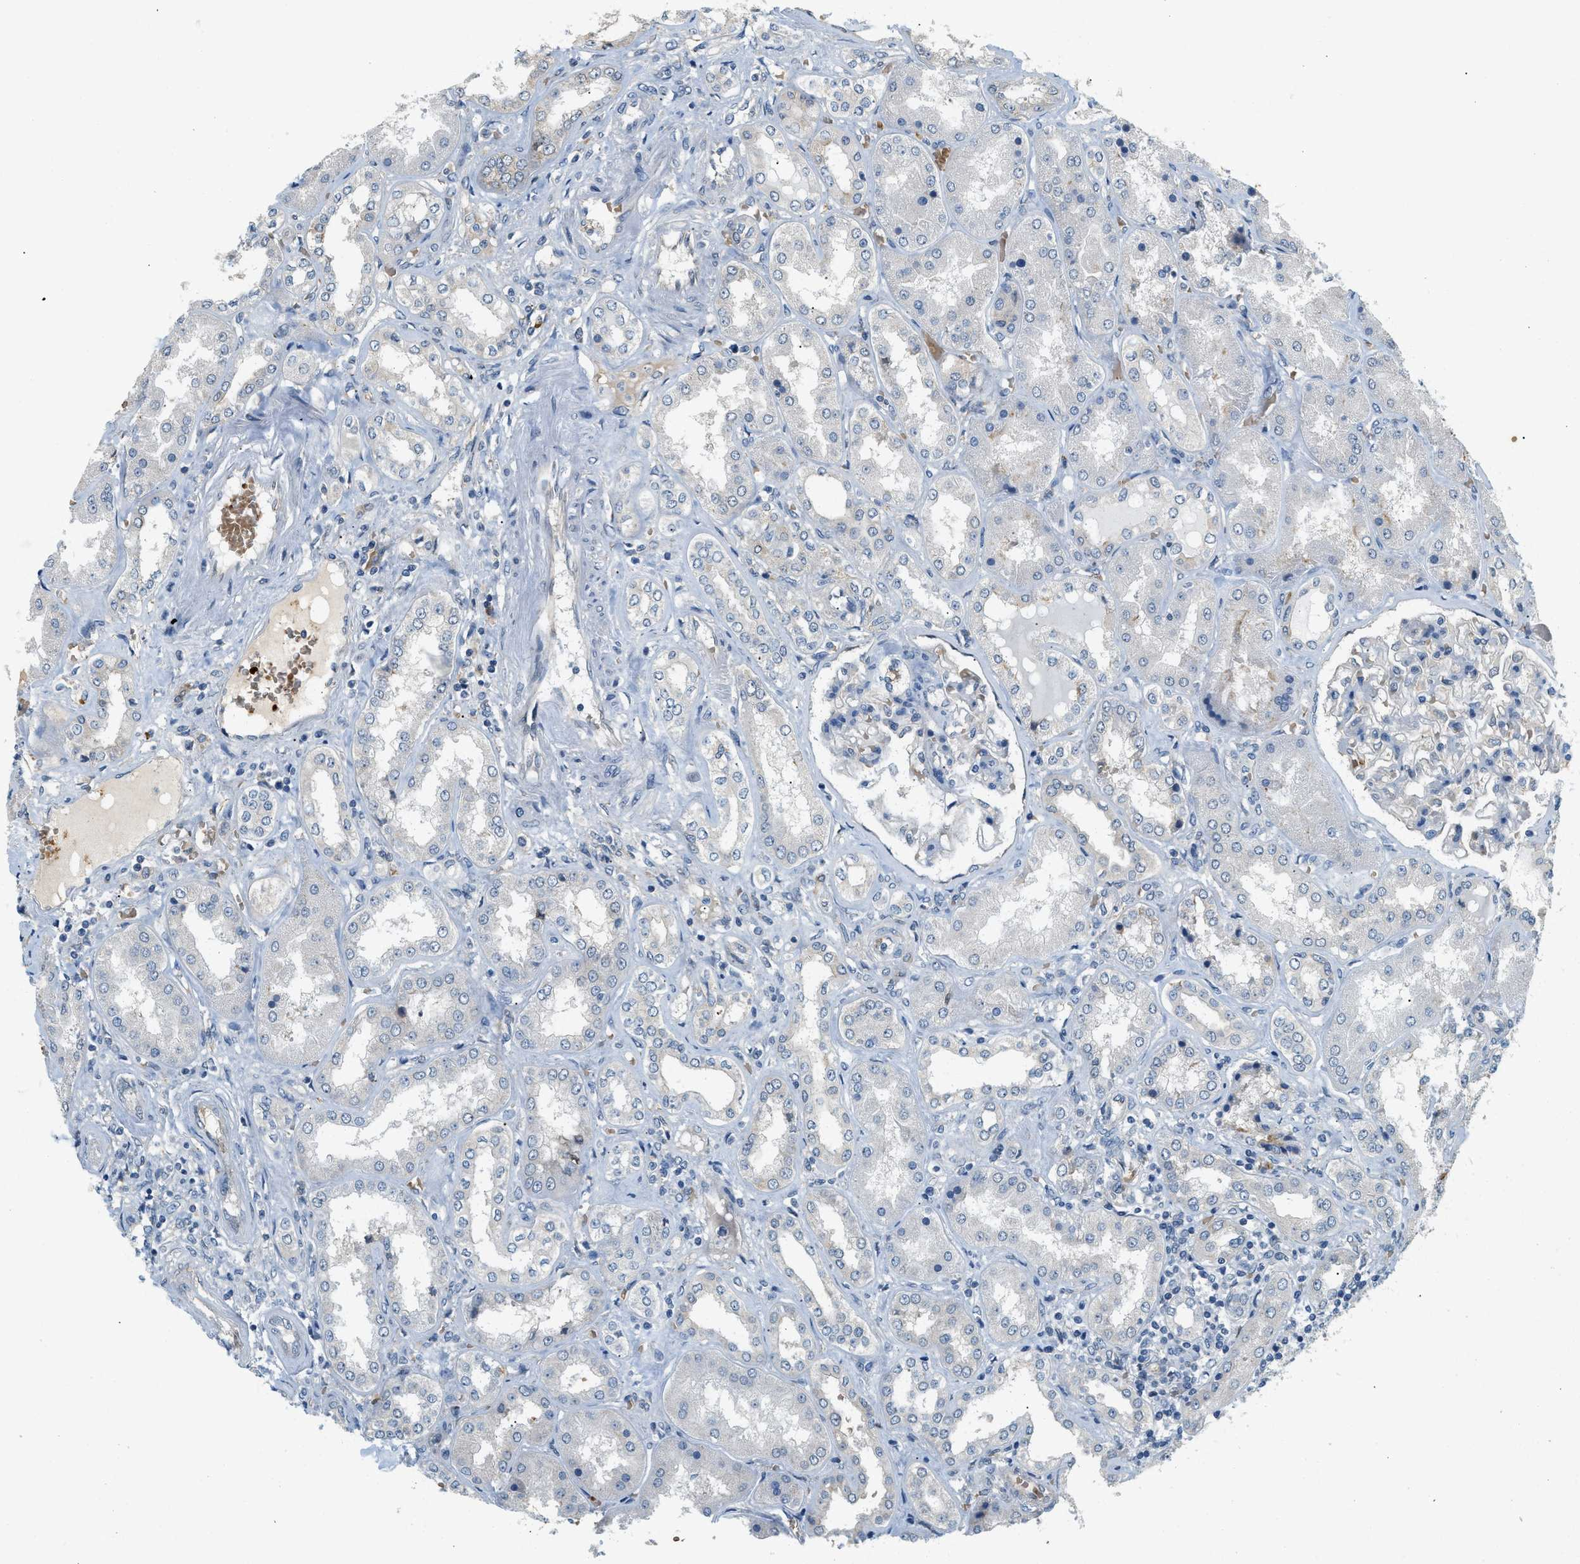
{"staining": {"intensity": "negative", "quantity": "none", "location": "none"}, "tissue": "kidney", "cell_type": "Cells in glomeruli", "image_type": "normal", "snomed": [{"axis": "morphology", "description": "Normal tissue, NOS"}, {"axis": "topography", "description": "Kidney"}], "caption": "This is an immunohistochemistry micrograph of benign human kidney. There is no expression in cells in glomeruli.", "gene": "CYTH2", "patient": {"sex": "female", "age": 56}}